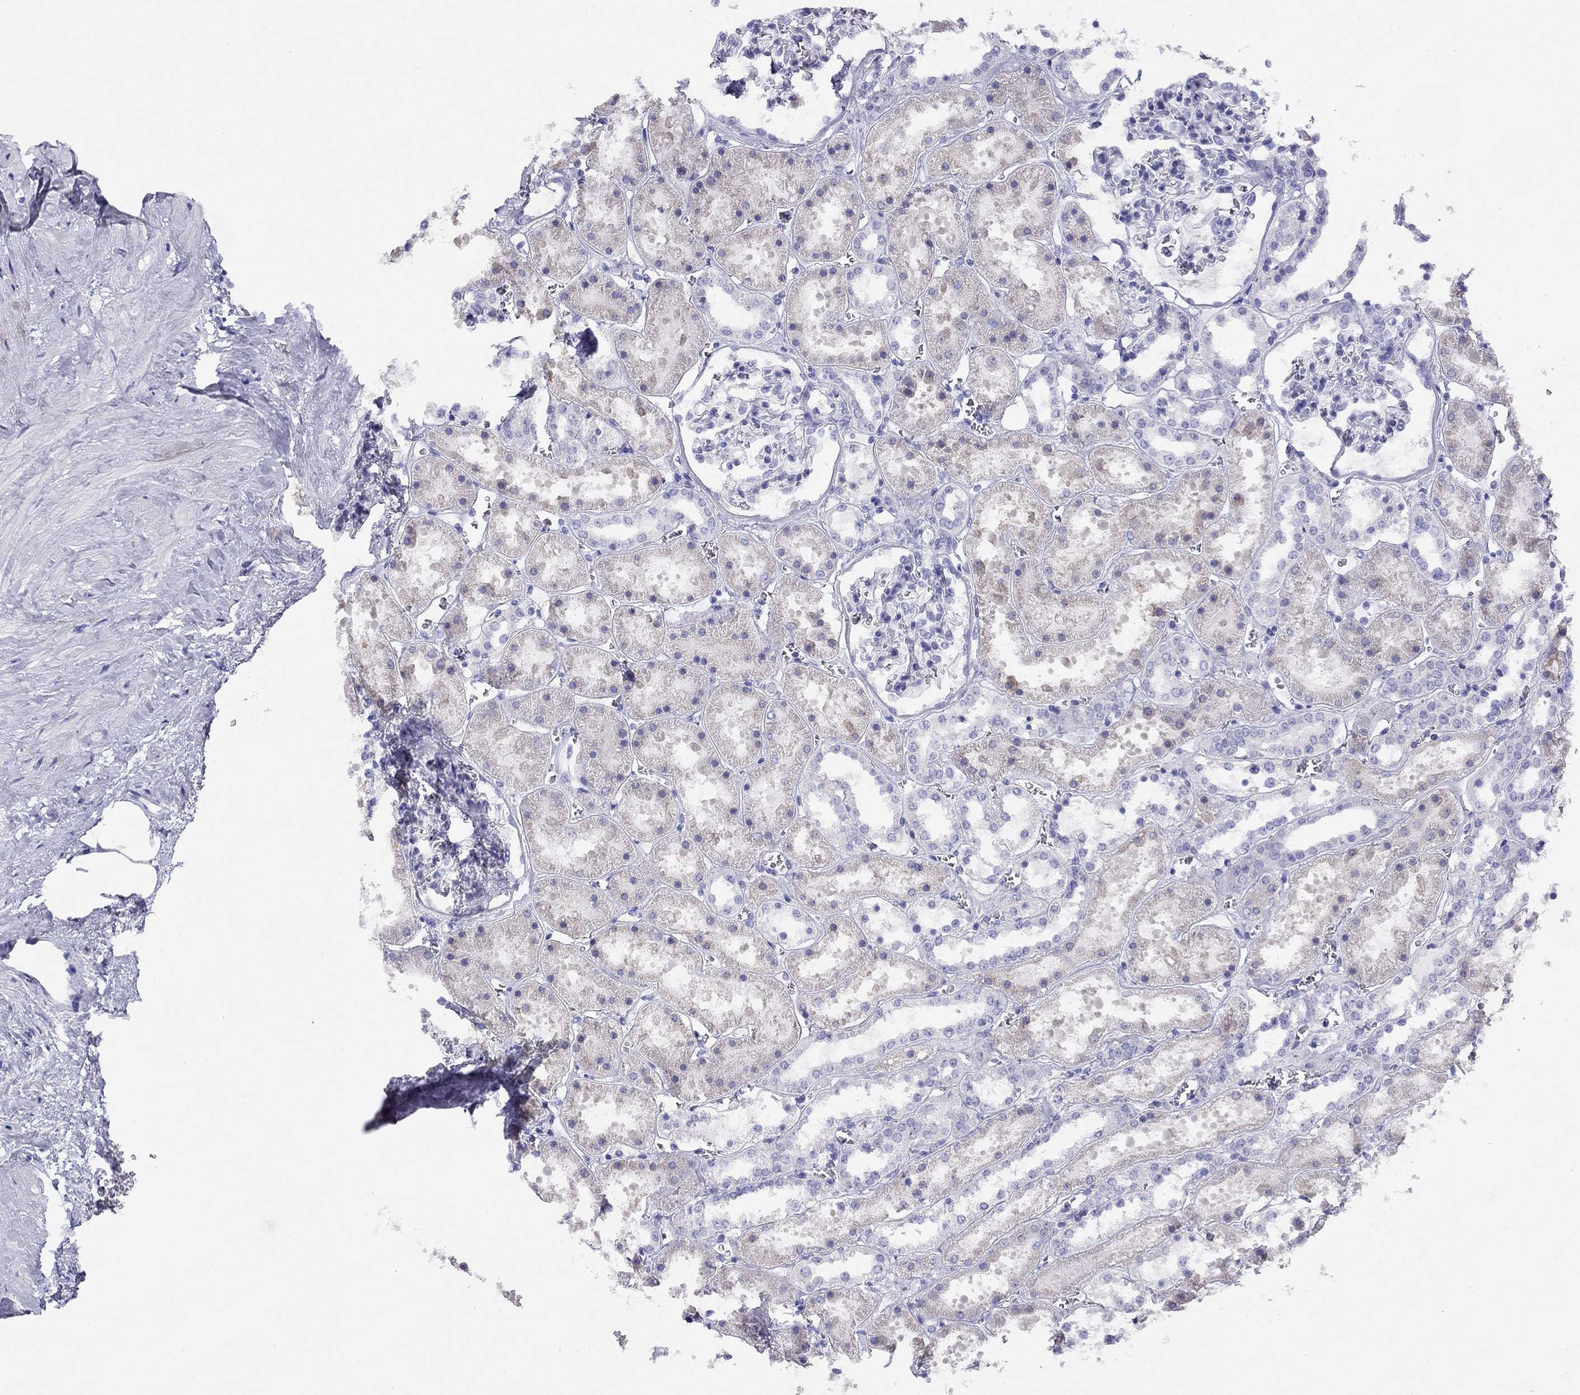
{"staining": {"intensity": "negative", "quantity": "none", "location": "none"}, "tissue": "kidney", "cell_type": "Cells in glomeruli", "image_type": "normal", "snomed": [{"axis": "morphology", "description": "Normal tissue, NOS"}, {"axis": "topography", "description": "Kidney"}], "caption": "An image of kidney stained for a protein demonstrates no brown staining in cells in glomeruli. (DAB (3,3'-diaminobenzidine) IHC with hematoxylin counter stain).", "gene": "LRIT2", "patient": {"sex": "female", "age": 41}}